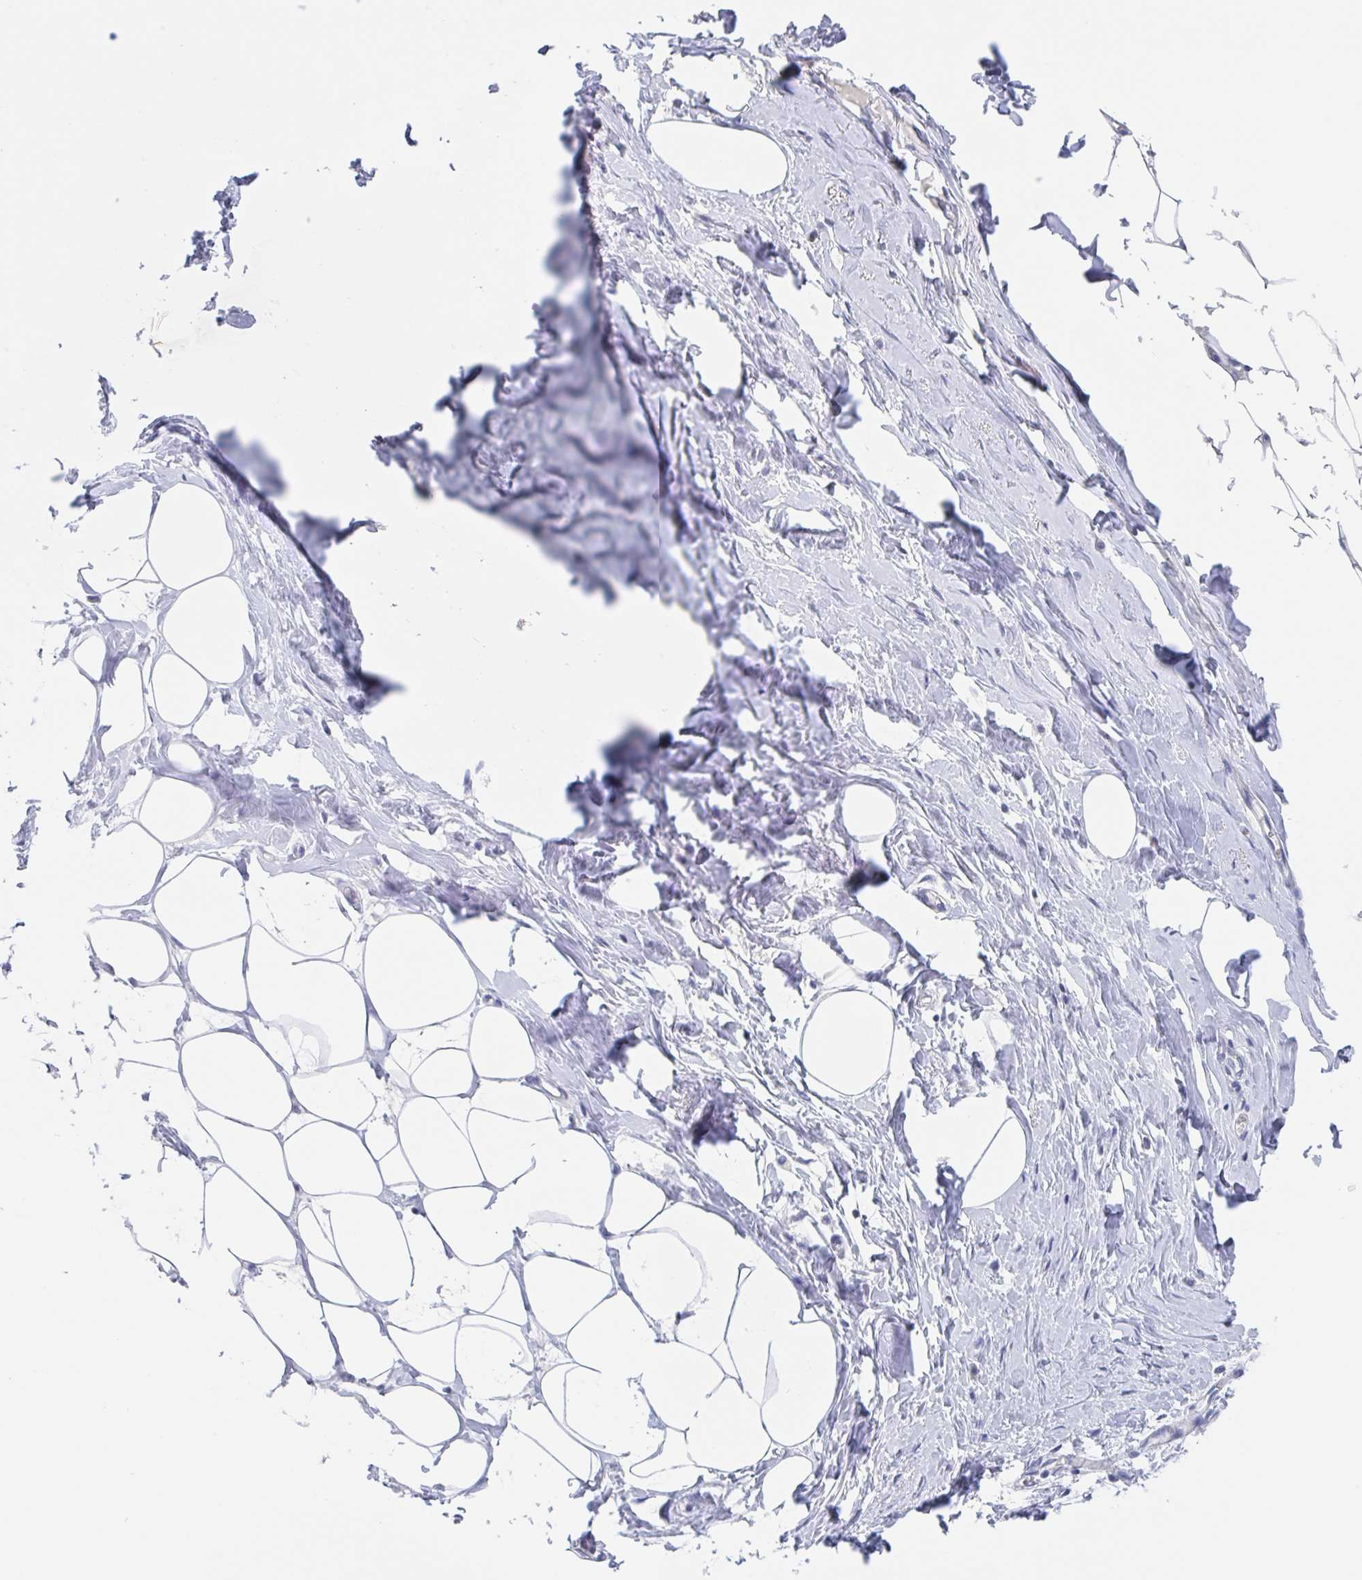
{"staining": {"intensity": "negative", "quantity": "none", "location": "none"}, "tissue": "breast", "cell_type": "Adipocytes", "image_type": "normal", "snomed": [{"axis": "morphology", "description": "Normal tissue, NOS"}, {"axis": "topography", "description": "Breast"}], "caption": "Adipocytes are negative for protein expression in benign human breast. (Immunohistochemistry (ihc), brightfield microscopy, high magnification).", "gene": "NOXRED1", "patient": {"sex": "female", "age": 27}}